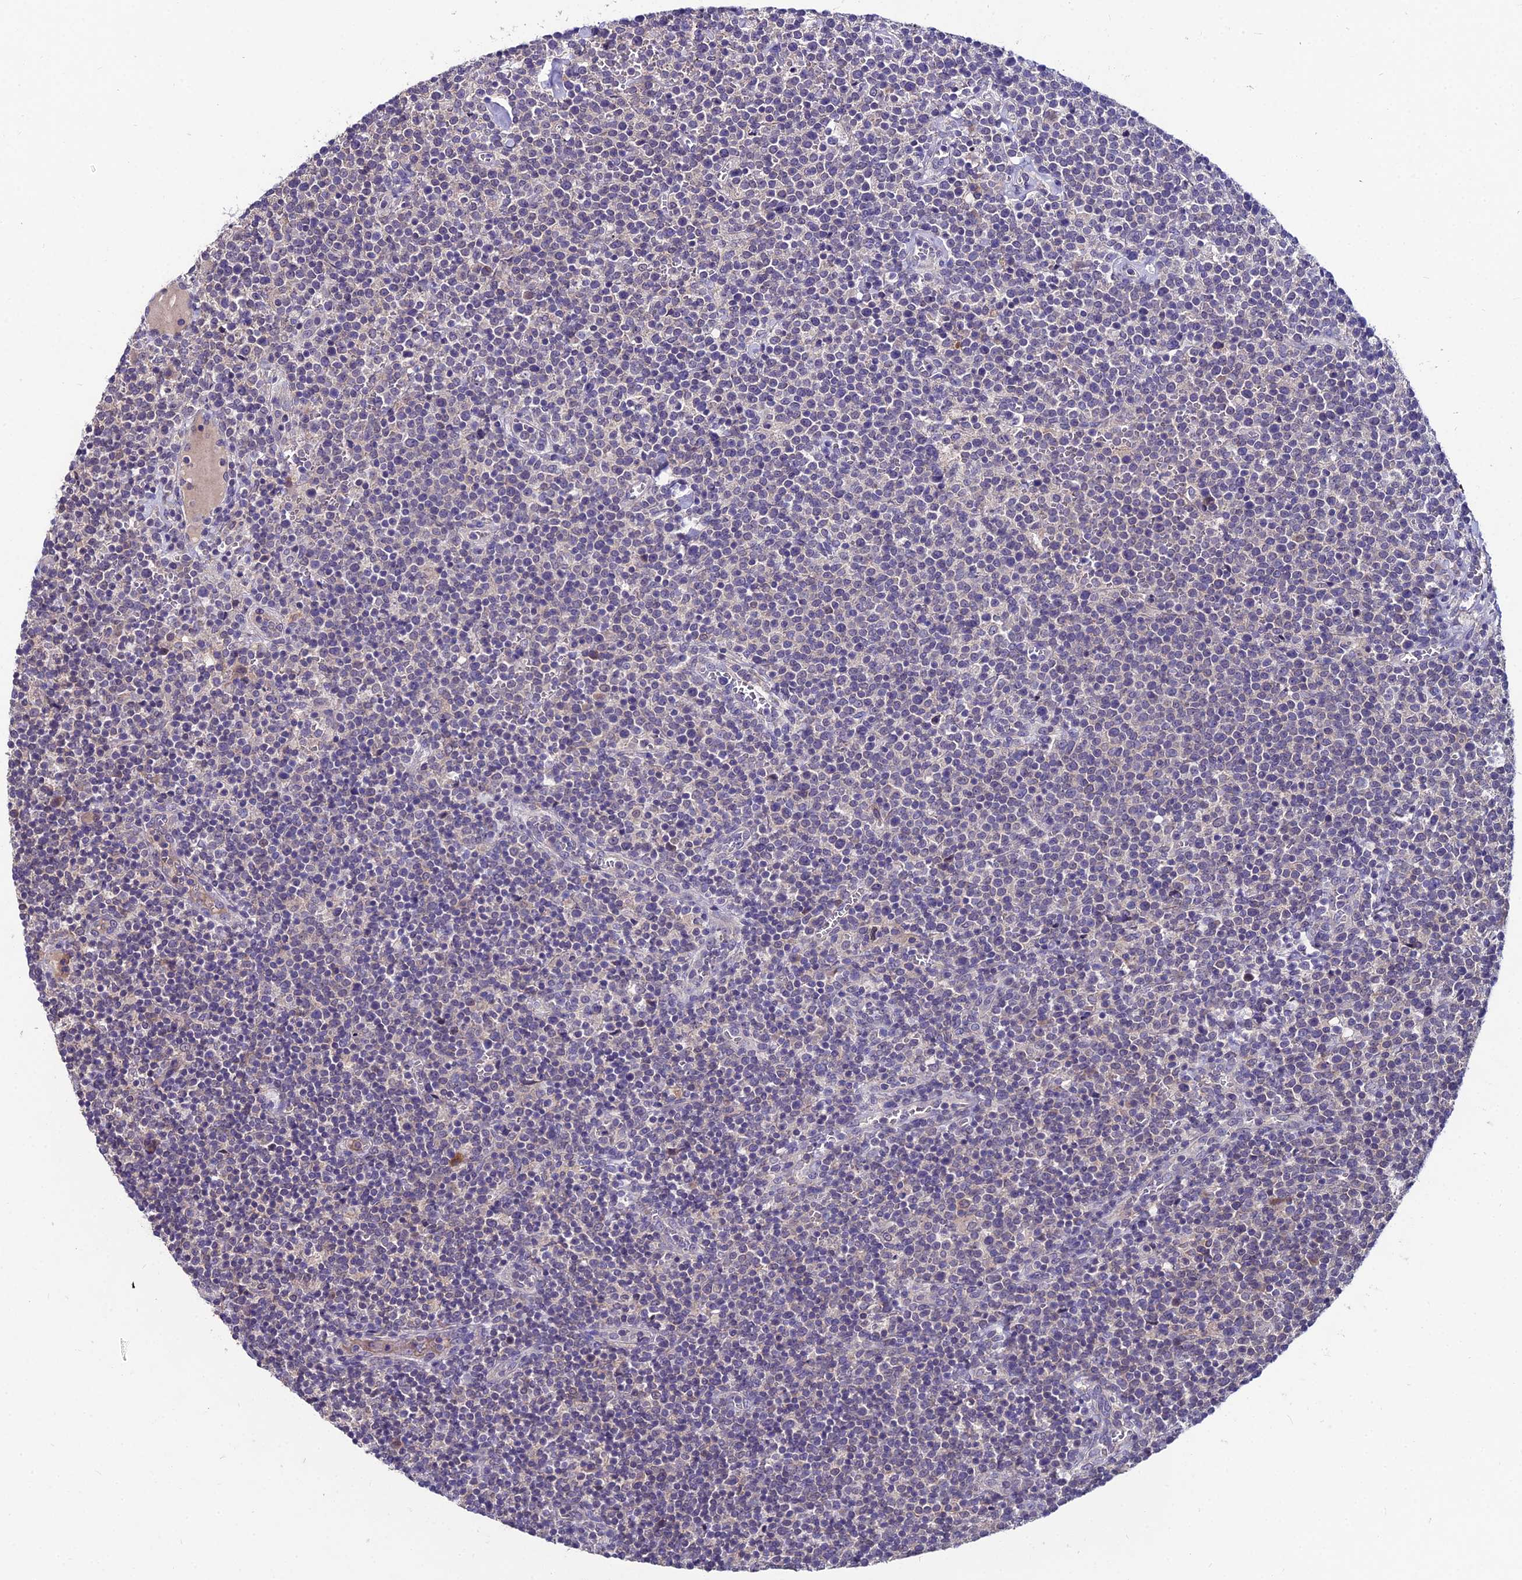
{"staining": {"intensity": "negative", "quantity": "none", "location": "none"}, "tissue": "lymphoma", "cell_type": "Tumor cells", "image_type": "cancer", "snomed": [{"axis": "morphology", "description": "Malignant lymphoma, non-Hodgkin's type, High grade"}, {"axis": "topography", "description": "Lymph node"}], "caption": "IHC of lymphoma exhibits no staining in tumor cells.", "gene": "LGALS7", "patient": {"sex": "male", "age": 61}}